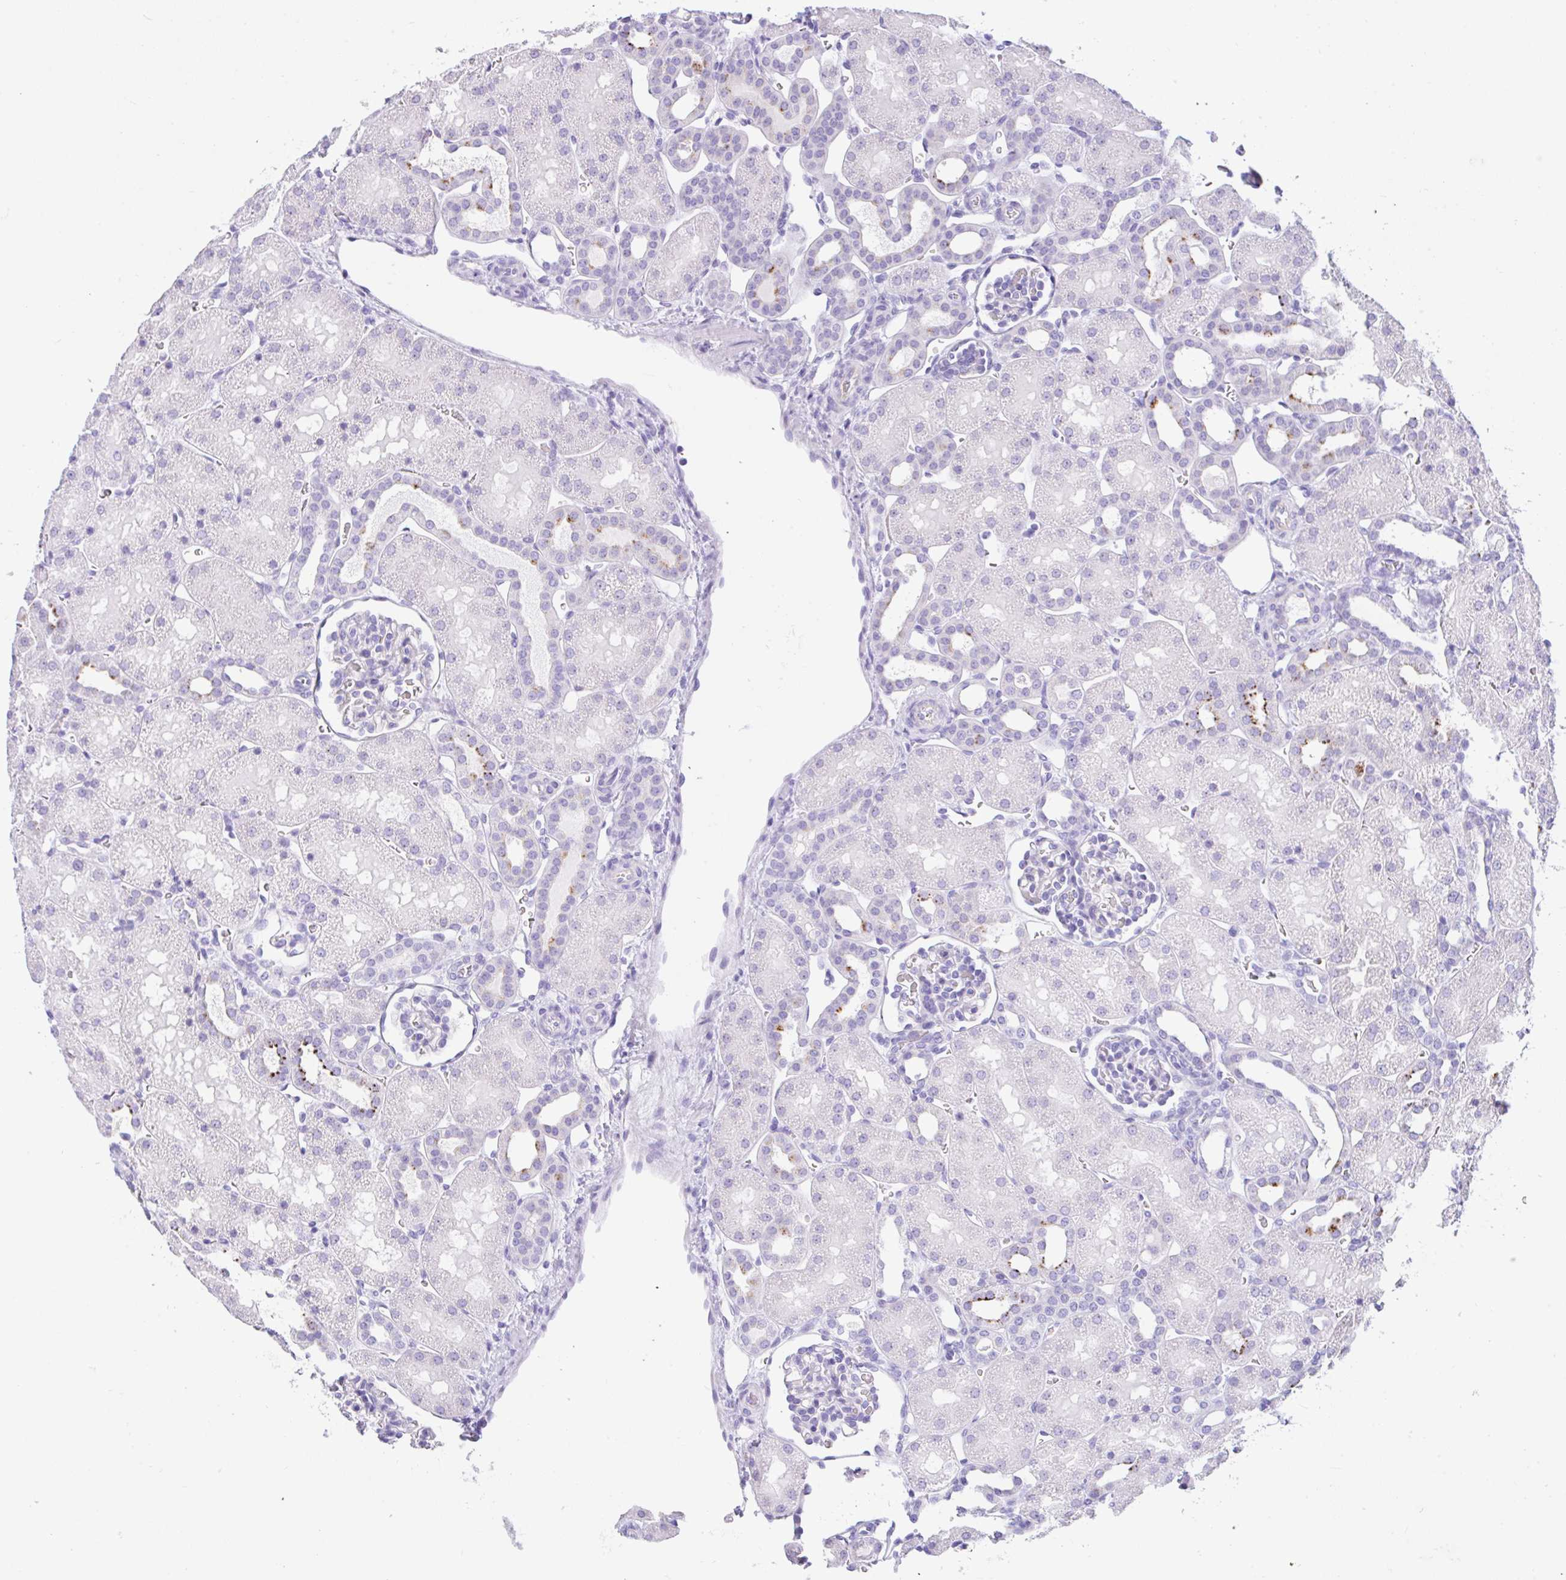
{"staining": {"intensity": "moderate", "quantity": "<25%", "location": "cytoplasmic/membranous"}, "tissue": "kidney", "cell_type": "Cells in glomeruli", "image_type": "normal", "snomed": [{"axis": "morphology", "description": "Normal tissue, NOS"}, {"axis": "topography", "description": "Kidney"}], "caption": "Immunohistochemical staining of benign human kidney displays low levels of moderate cytoplasmic/membranous expression in about <25% of cells in glomeruli.", "gene": "NDUFAF8", "patient": {"sex": "male", "age": 2}}